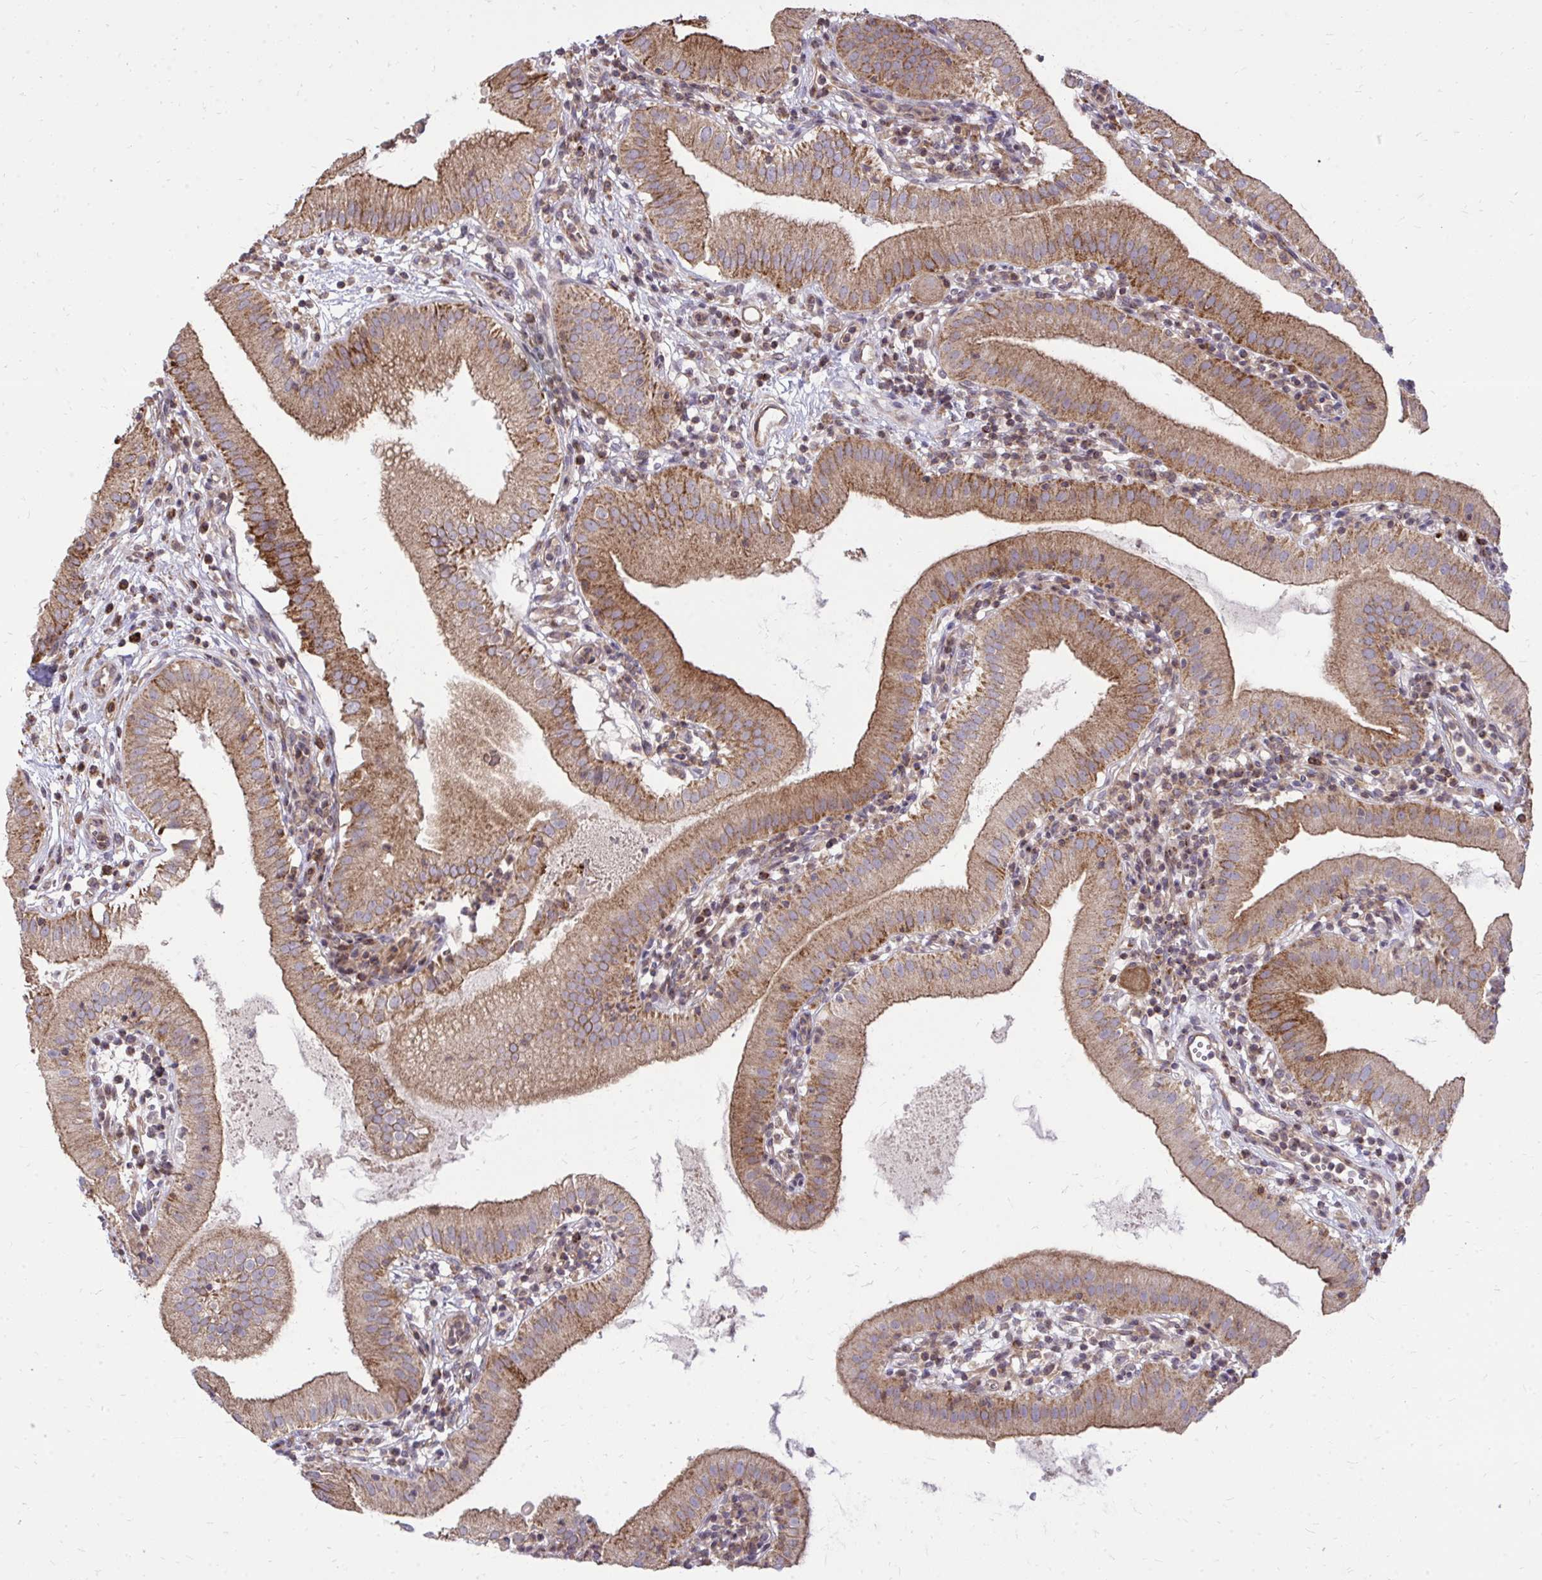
{"staining": {"intensity": "strong", "quantity": ">75%", "location": "cytoplasmic/membranous"}, "tissue": "gallbladder", "cell_type": "Glandular cells", "image_type": "normal", "snomed": [{"axis": "morphology", "description": "Normal tissue, NOS"}, {"axis": "topography", "description": "Gallbladder"}], "caption": "Strong cytoplasmic/membranous positivity for a protein is appreciated in about >75% of glandular cells of benign gallbladder using IHC.", "gene": "SLC7A5", "patient": {"sex": "female", "age": 65}}